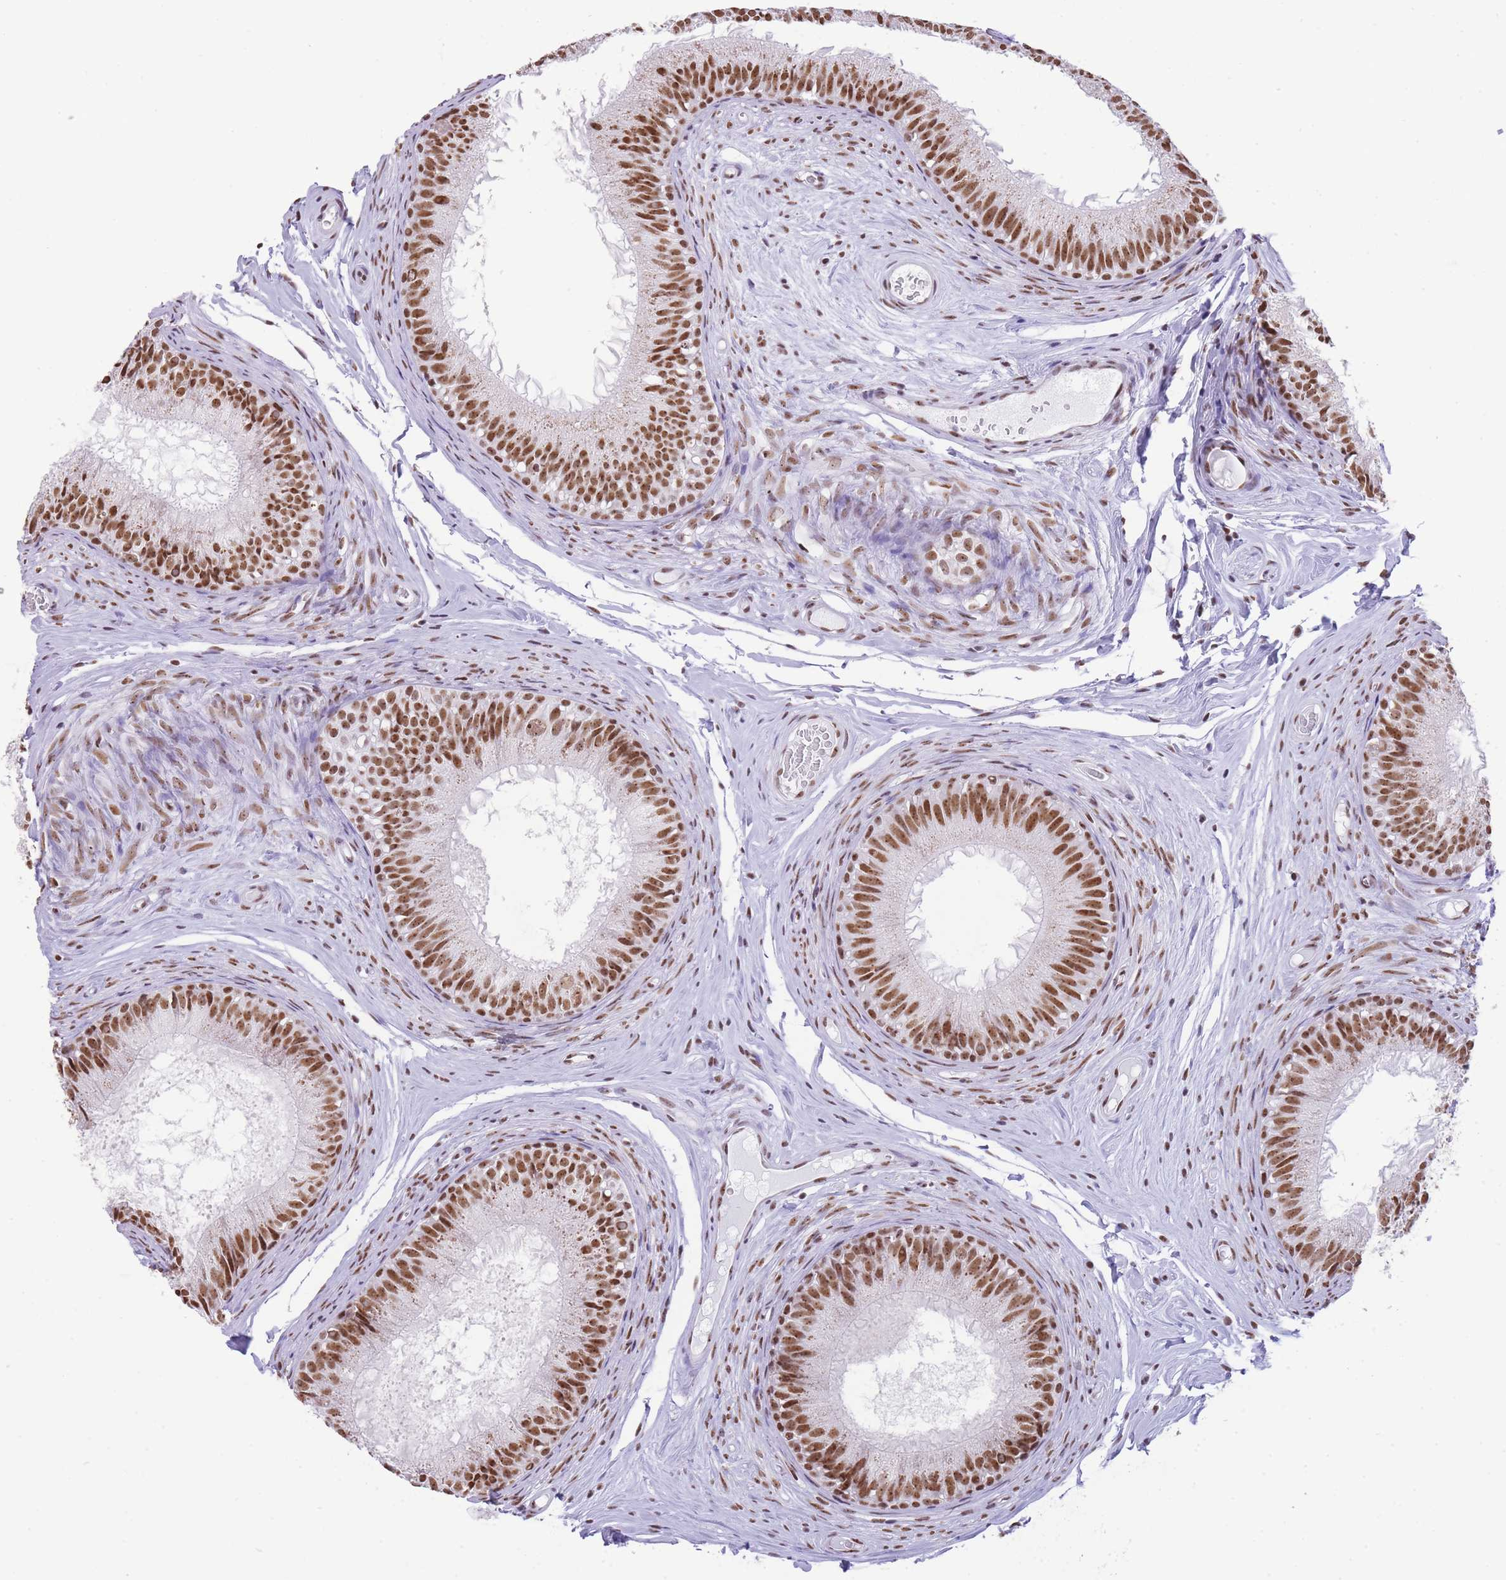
{"staining": {"intensity": "strong", "quantity": ">75%", "location": "nuclear"}, "tissue": "epididymis", "cell_type": "Glandular cells", "image_type": "normal", "snomed": [{"axis": "morphology", "description": "Normal tissue, NOS"}, {"axis": "topography", "description": "Epididymis"}], "caption": "Protein analysis of benign epididymis exhibits strong nuclear expression in about >75% of glandular cells. (DAB (3,3'-diaminobenzidine) IHC, brown staining for protein, blue staining for nuclei).", "gene": "EVC2", "patient": {"sex": "male", "age": 25}}